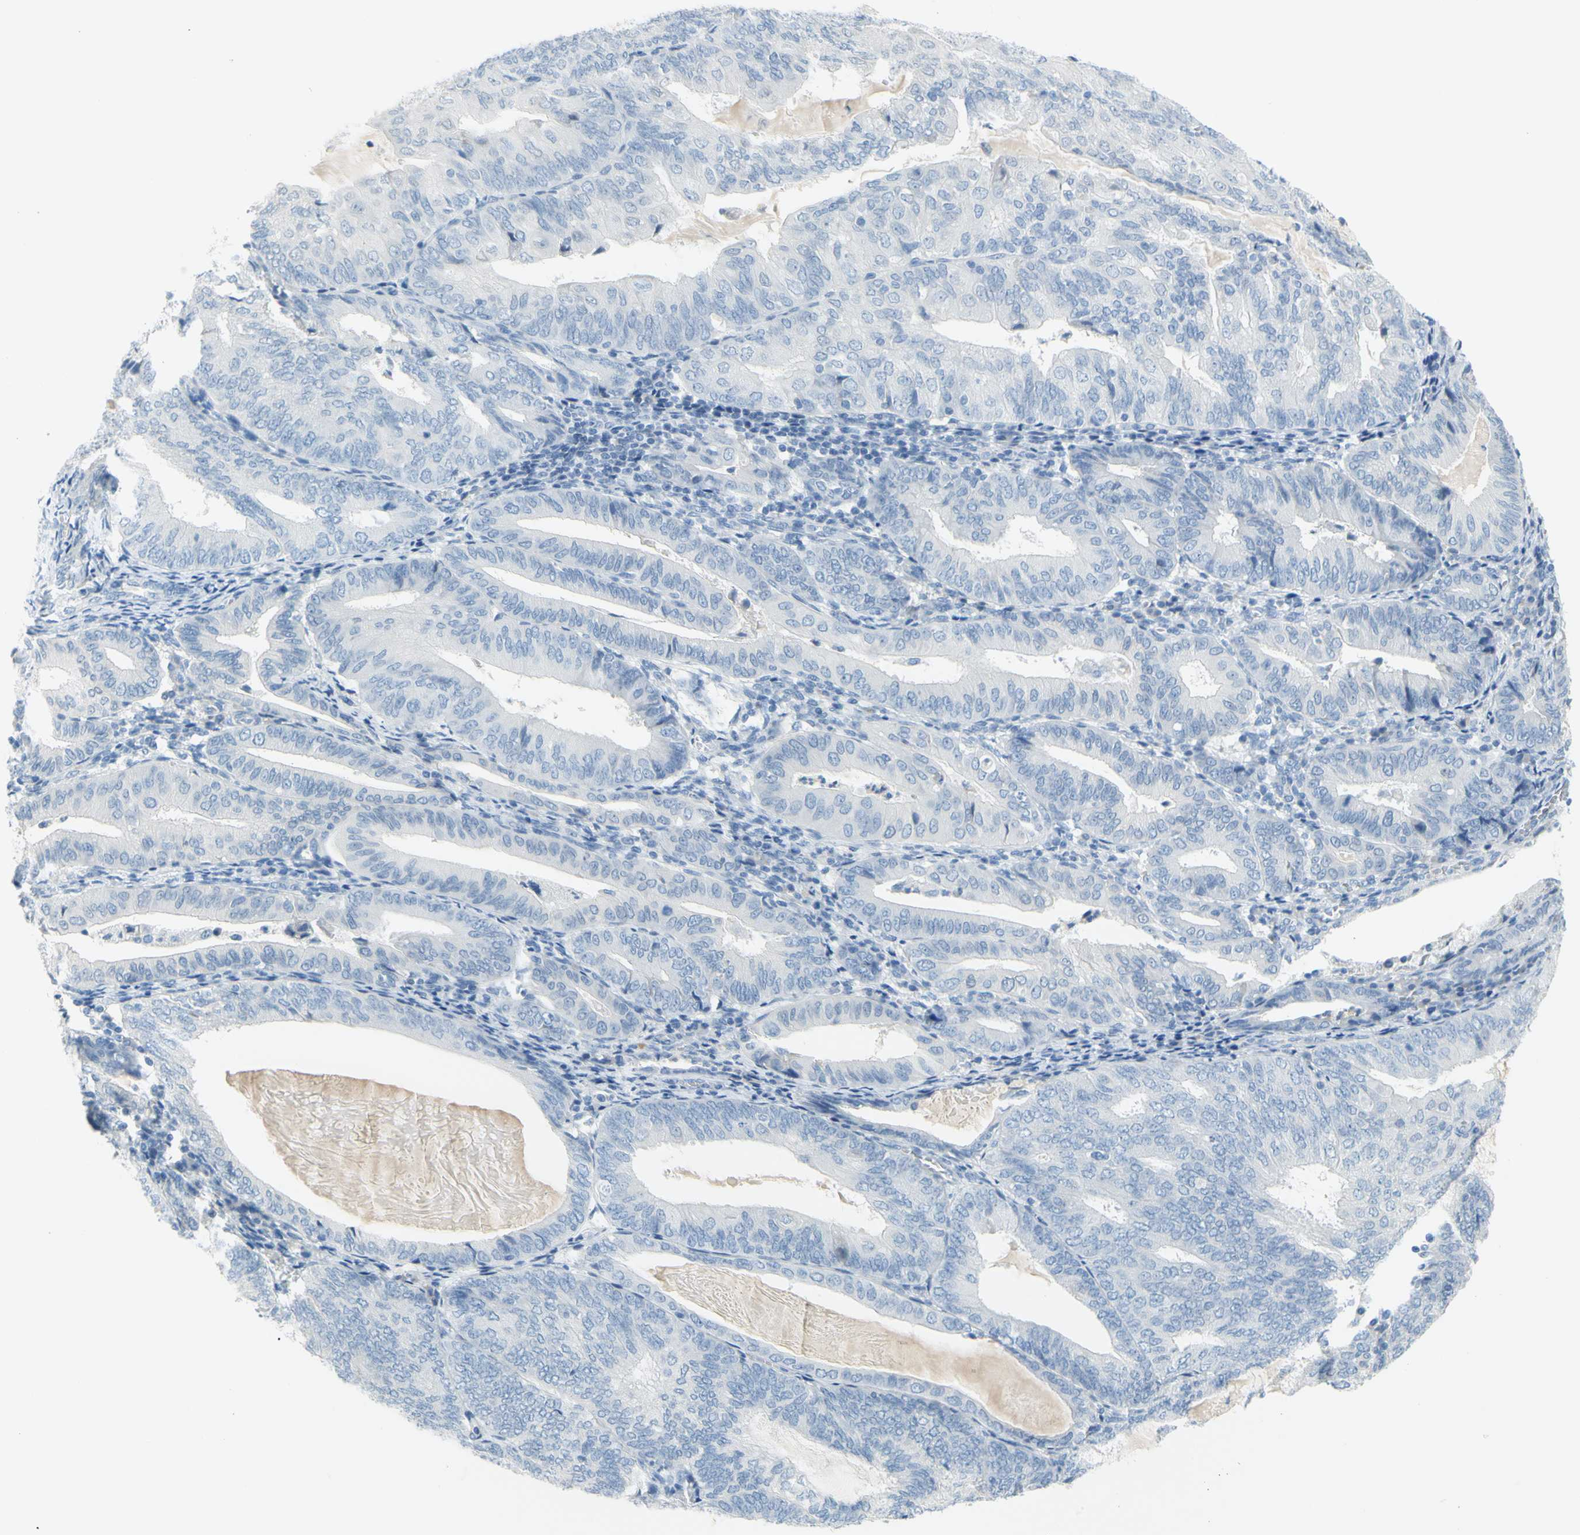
{"staining": {"intensity": "negative", "quantity": "none", "location": "none"}, "tissue": "endometrial cancer", "cell_type": "Tumor cells", "image_type": "cancer", "snomed": [{"axis": "morphology", "description": "Adenocarcinoma, NOS"}, {"axis": "topography", "description": "Endometrium"}], "caption": "Human endometrial cancer (adenocarcinoma) stained for a protein using immunohistochemistry (IHC) displays no staining in tumor cells.", "gene": "DCT", "patient": {"sex": "female", "age": 81}}